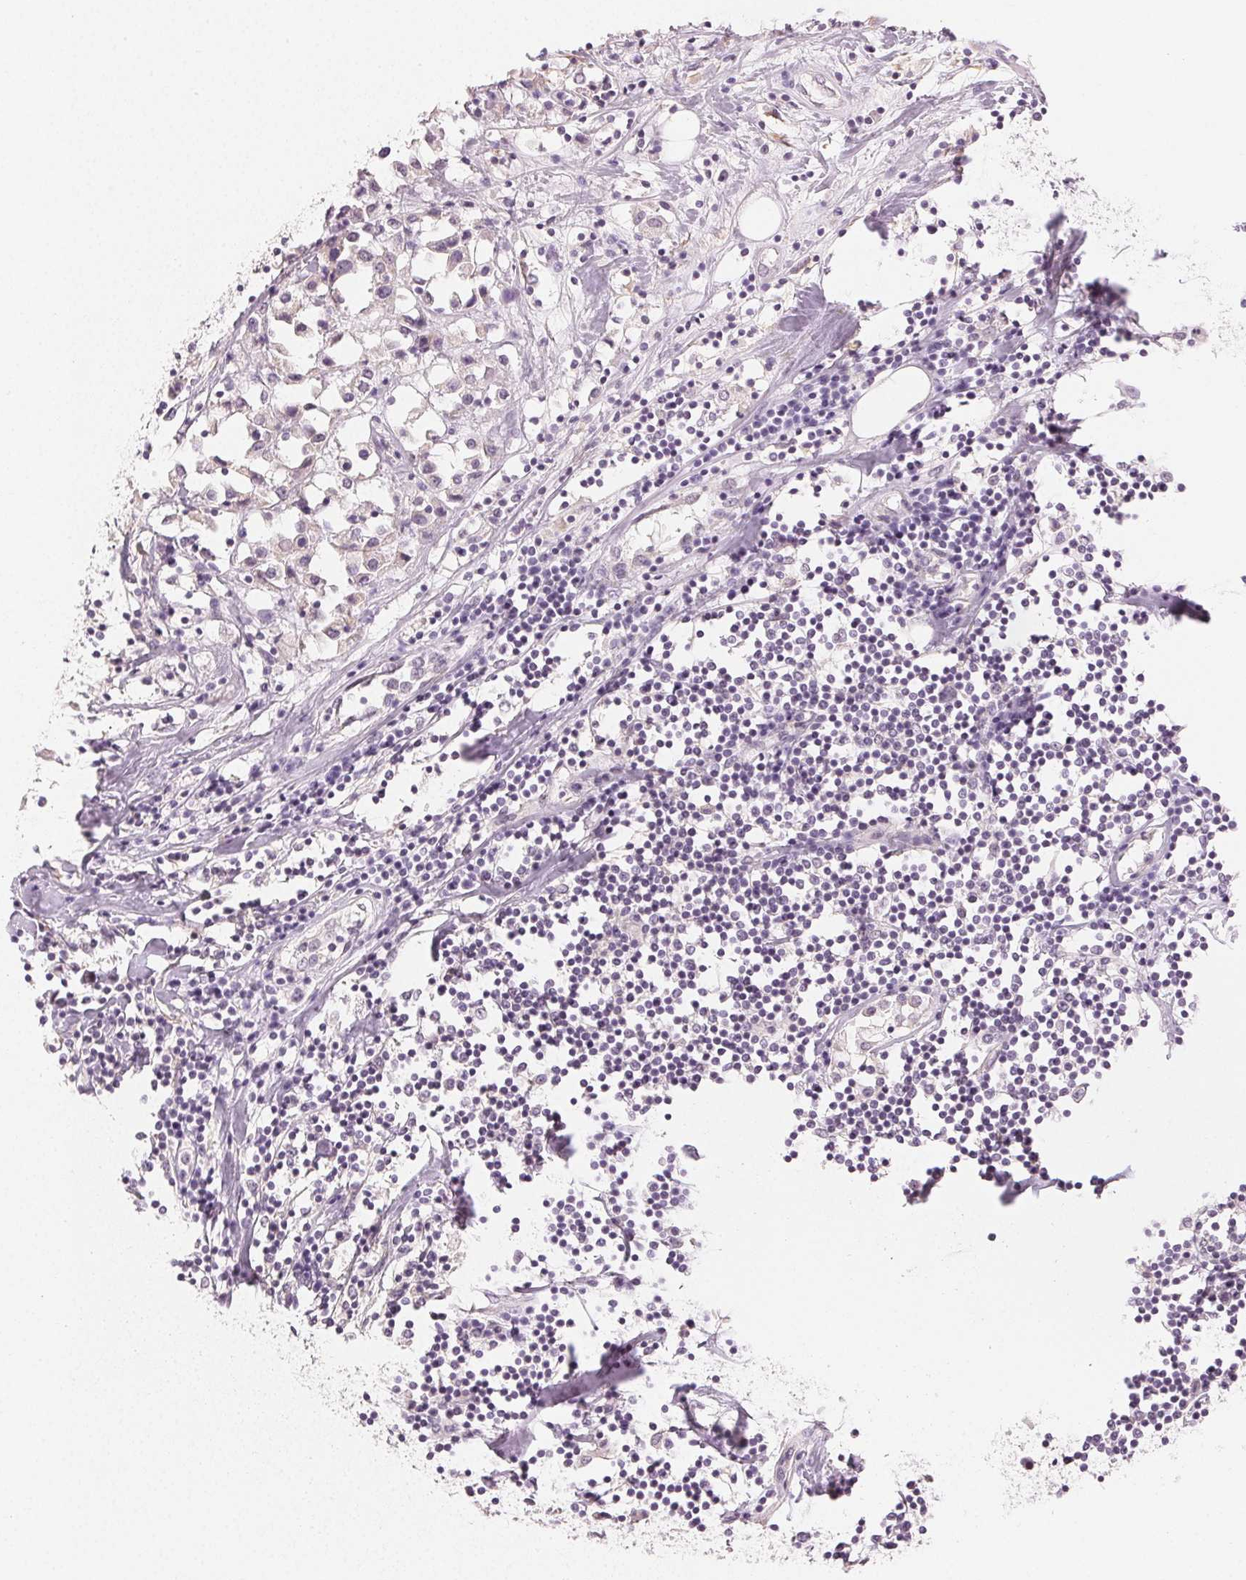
{"staining": {"intensity": "negative", "quantity": "none", "location": "none"}, "tissue": "breast cancer", "cell_type": "Tumor cells", "image_type": "cancer", "snomed": [{"axis": "morphology", "description": "Duct carcinoma"}, {"axis": "topography", "description": "Breast"}], "caption": "Immunohistochemistry (IHC) photomicrograph of human breast cancer stained for a protein (brown), which reveals no staining in tumor cells.", "gene": "MAP1LC3A", "patient": {"sex": "female", "age": 61}}